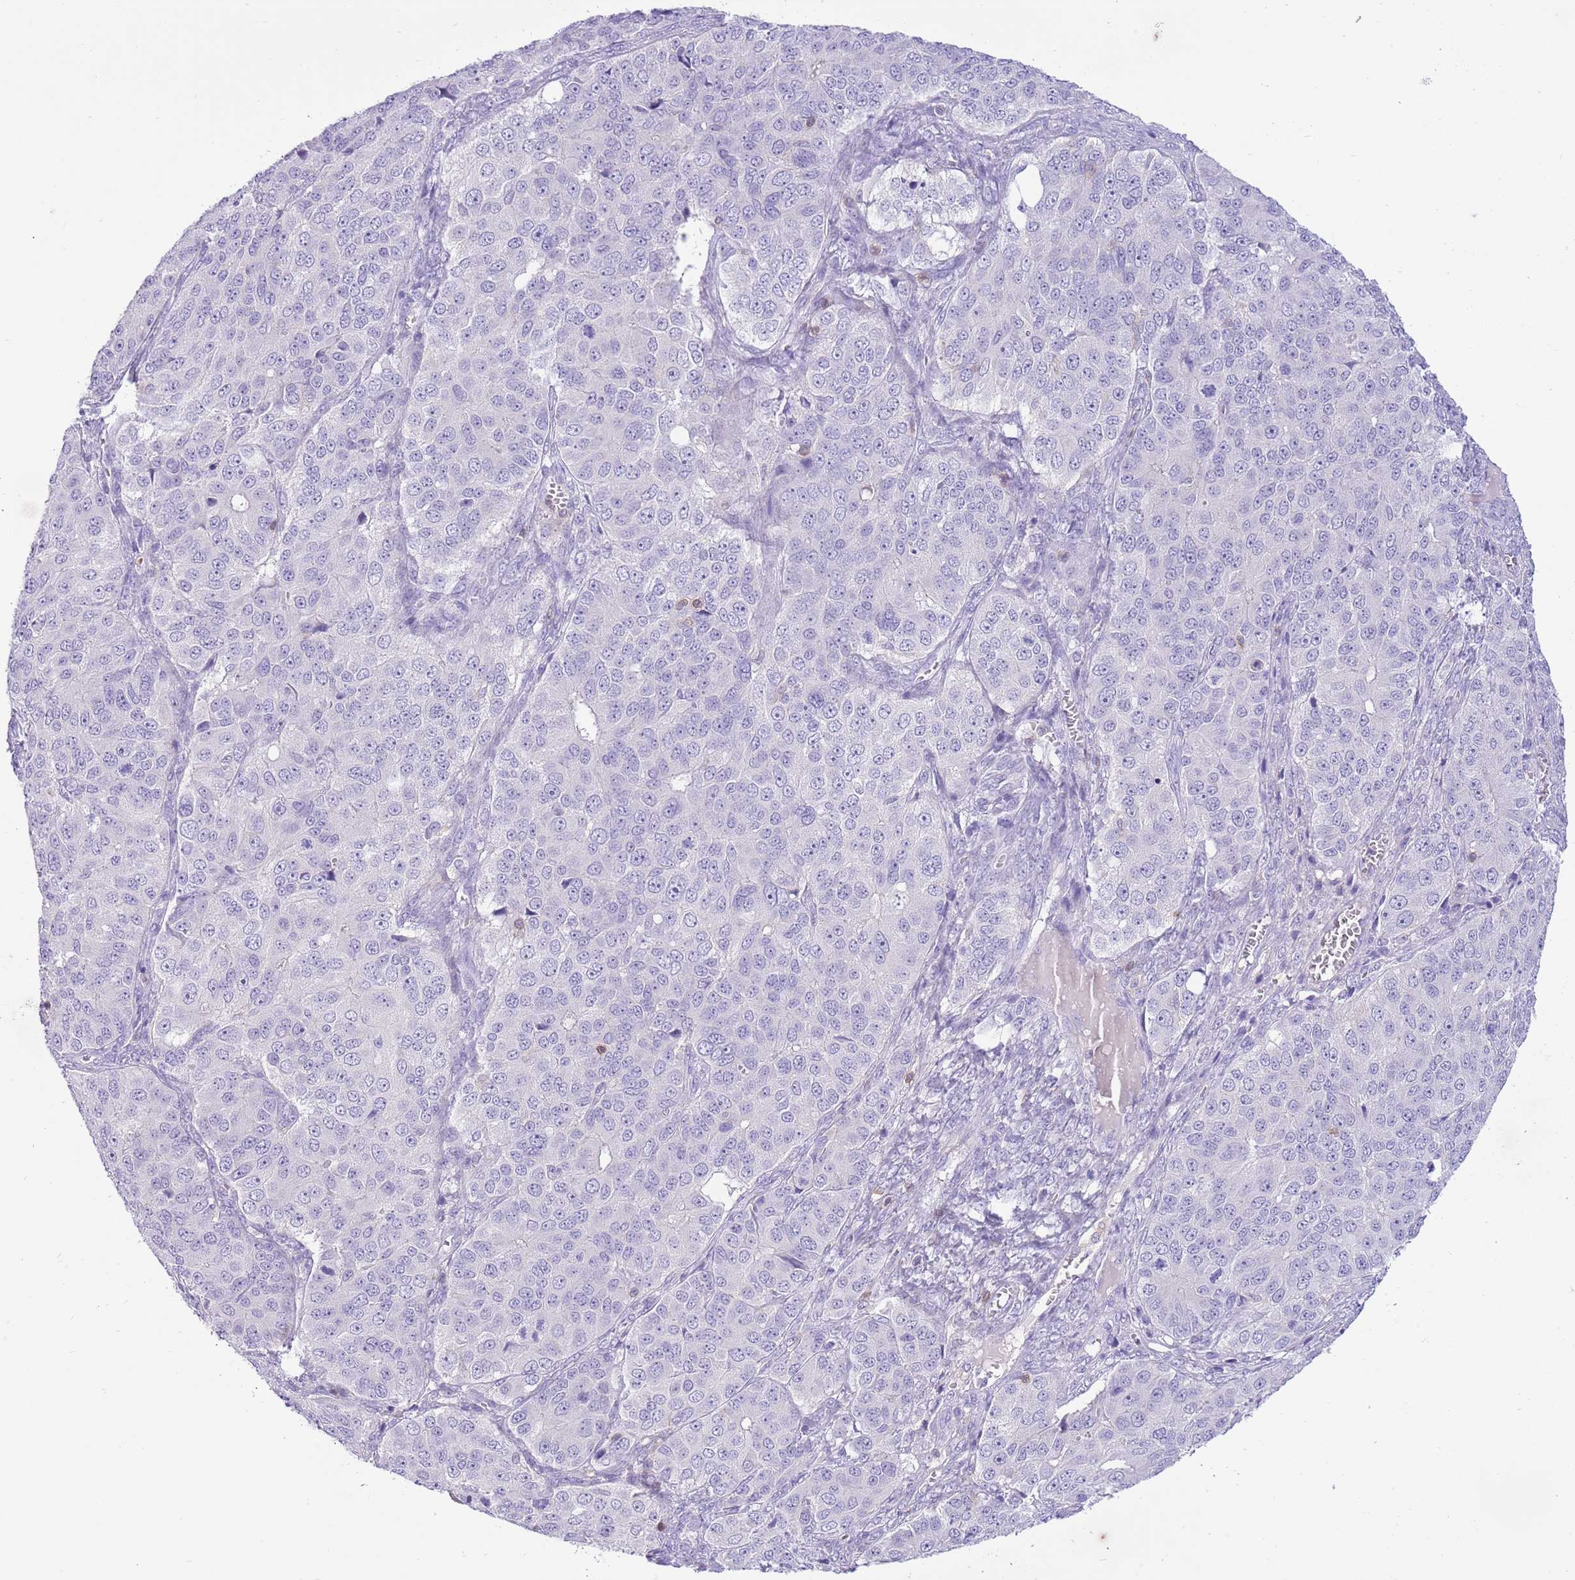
{"staining": {"intensity": "negative", "quantity": "none", "location": "none"}, "tissue": "ovarian cancer", "cell_type": "Tumor cells", "image_type": "cancer", "snomed": [{"axis": "morphology", "description": "Carcinoma, endometroid"}, {"axis": "topography", "description": "Ovary"}], "caption": "Tumor cells show no significant staining in endometroid carcinoma (ovarian).", "gene": "OR4Q3", "patient": {"sex": "female", "age": 51}}